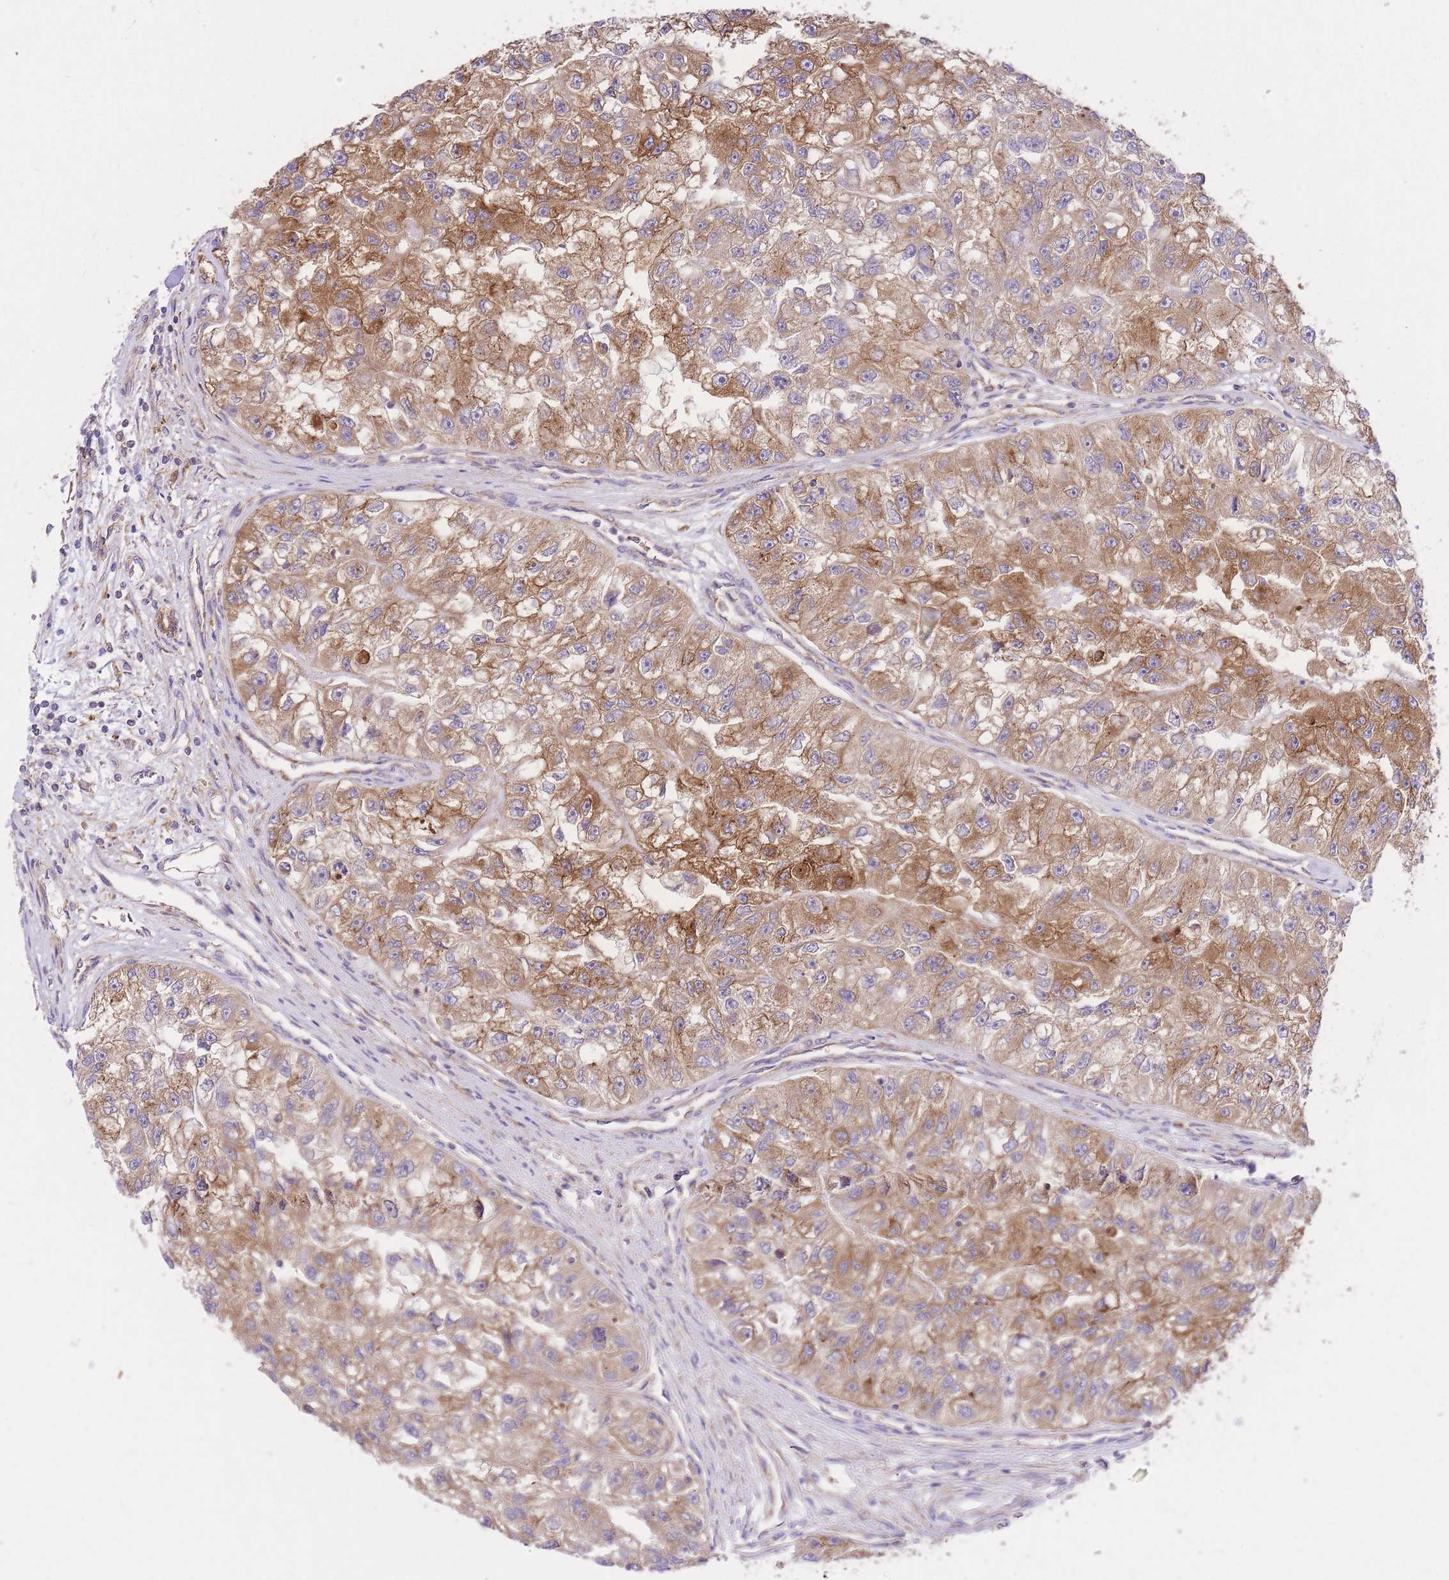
{"staining": {"intensity": "moderate", "quantity": ">75%", "location": "cytoplasmic/membranous"}, "tissue": "renal cancer", "cell_type": "Tumor cells", "image_type": "cancer", "snomed": [{"axis": "morphology", "description": "Adenocarcinoma, NOS"}, {"axis": "topography", "description": "Kidney"}], "caption": "The photomicrograph reveals immunohistochemical staining of adenocarcinoma (renal). There is moderate cytoplasmic/membranous positivity is identified in approximately >75% of tumor cells.", "gene": "INSYN2B", "patient": {"sex": "male", "age": 63}}